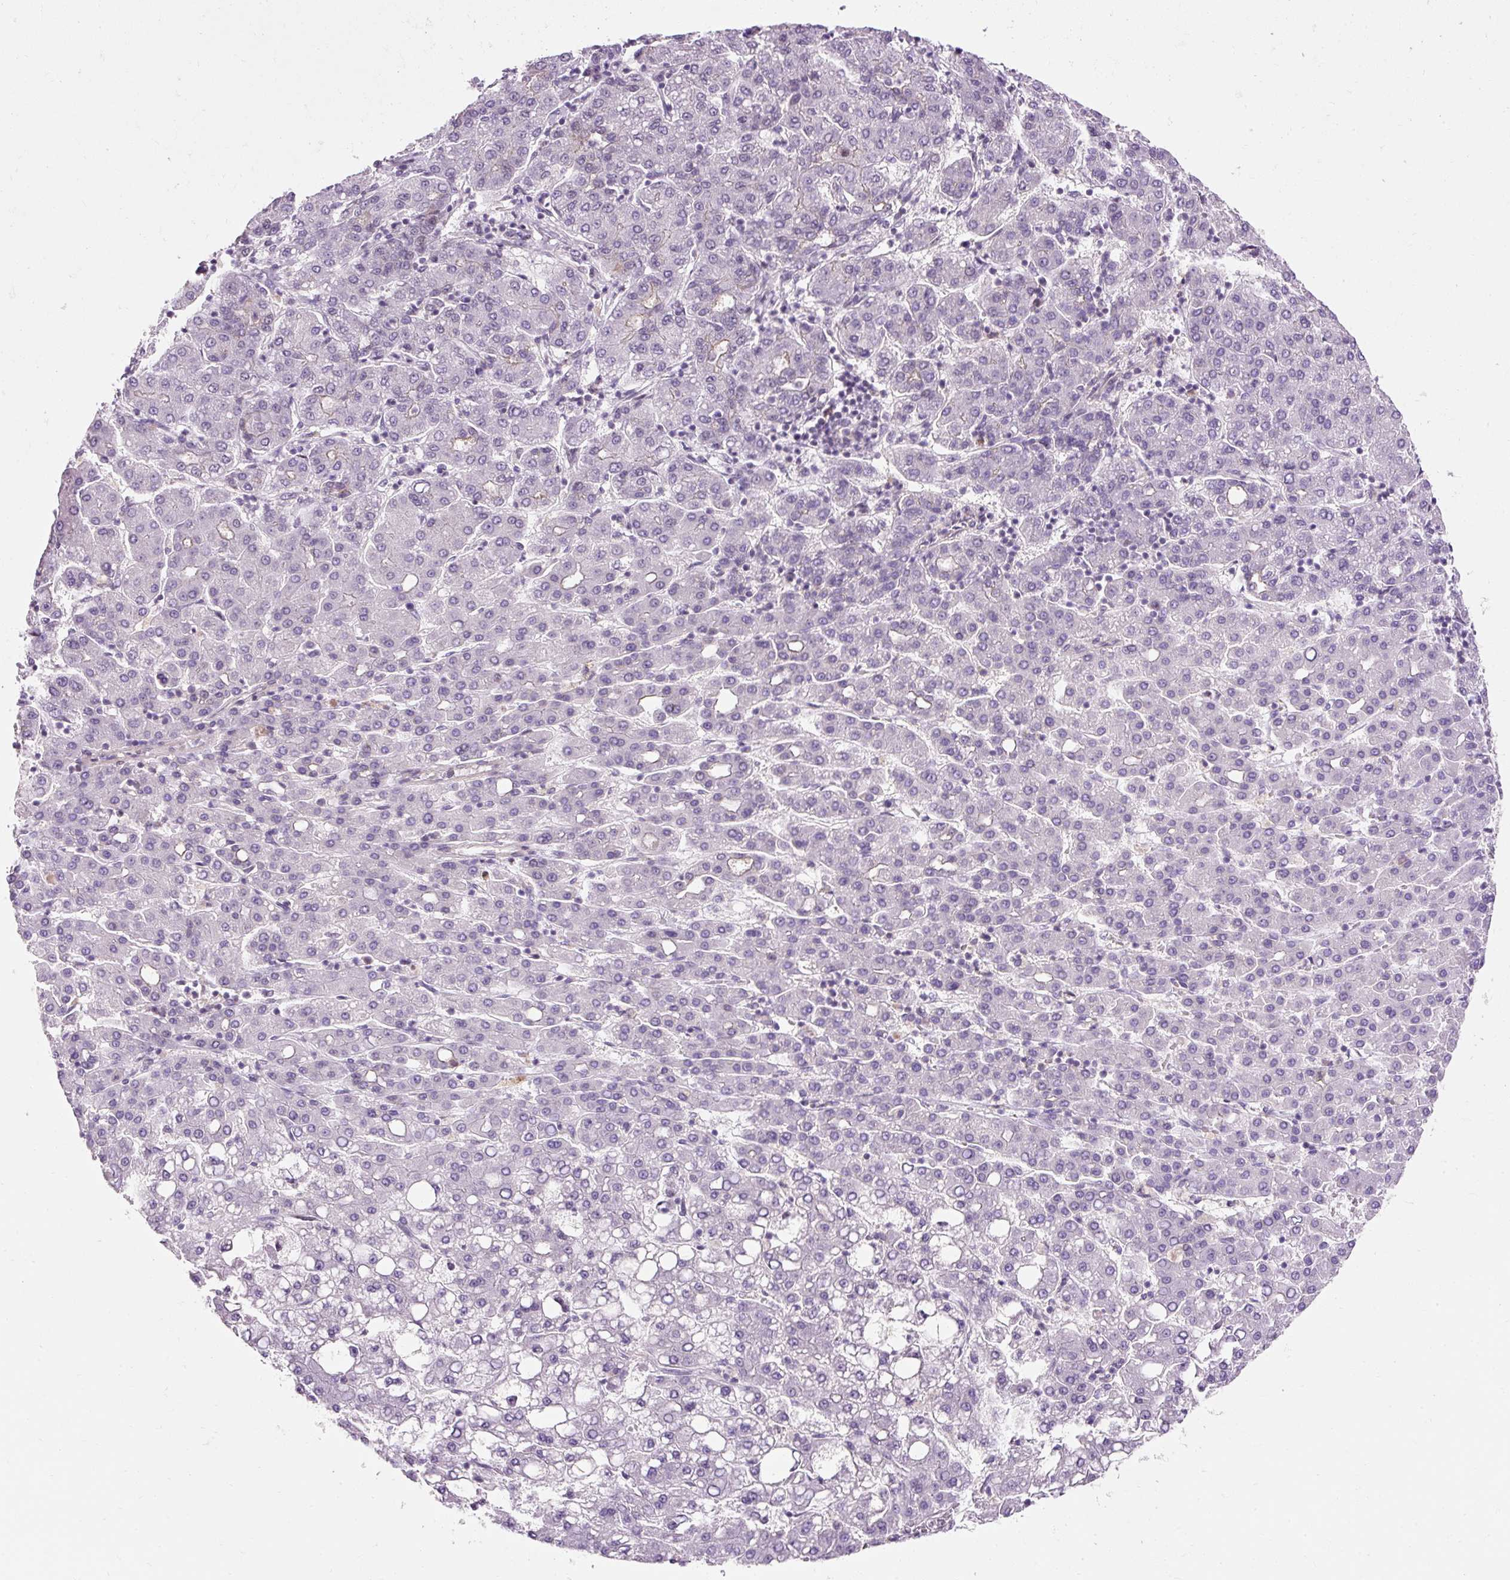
{"staining": {"intensity": "negative", "quantity": "none", "location": "none"}, "tissue": "liver cancer", "cell_type": "Tumor cells", "image_type": "cancer", "snomed": [{"axis": "morphology", "description": "Carcinoma, Hepatocellular, NOS"}, {"axis": "topography", "description": "Liver"}], "caption": "A photomicrograph of human hepatocellular carcinoma (liver) is negative for staining in tumor cells.", "gene": "ZNF610", "patient": {"sex": "male", "age": 65}}